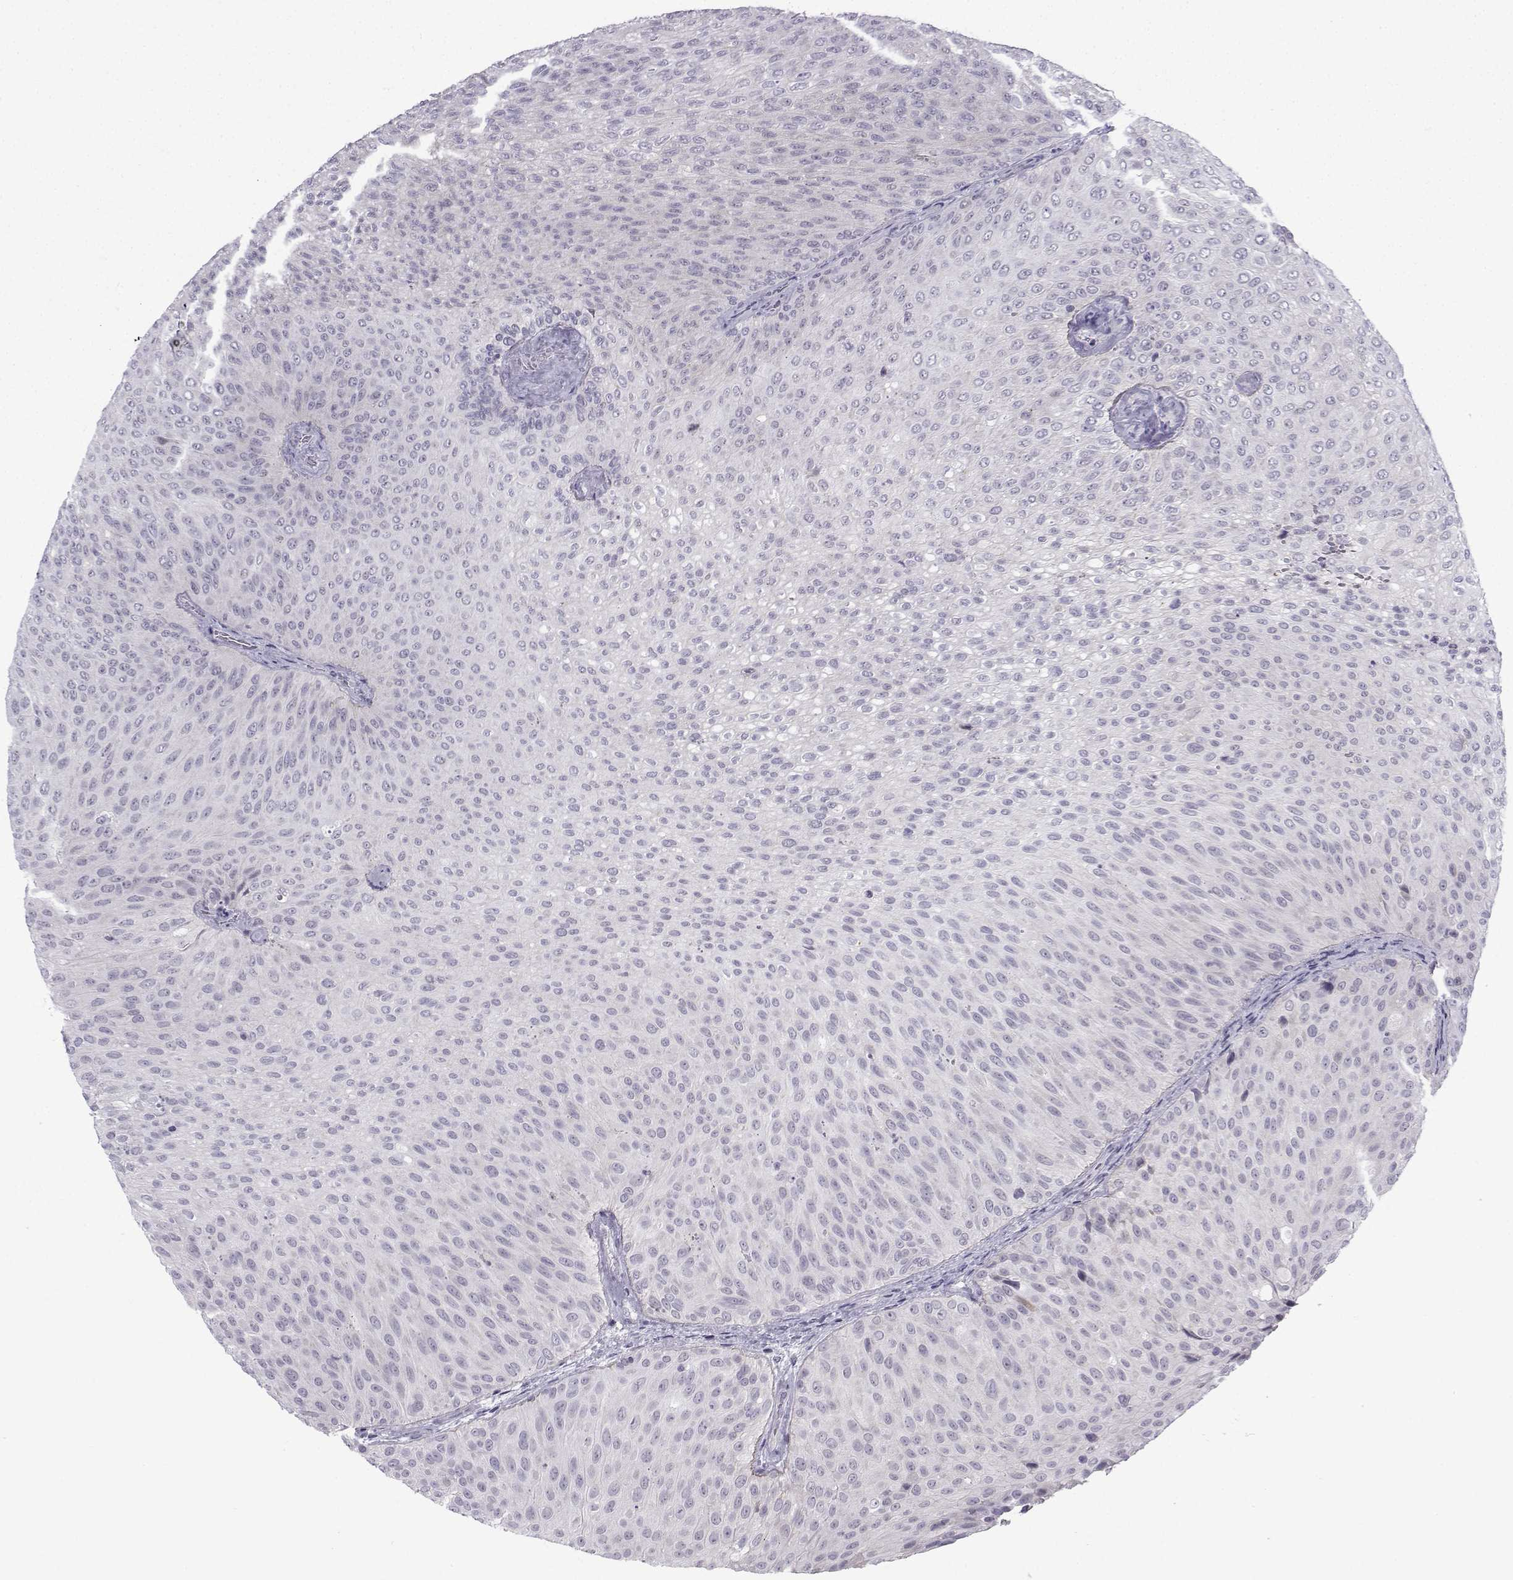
{"staining": {"intensity": "negative", "quantity": "none", "location": "none"}, "tissue": "urothelial cancer", "cell_type": "Tumor cells", "image_type": "cancer", "snomed": [{"axis": "morphology", "description": "Urothelial carcinoma, Low grade"}, {"axis": "topography", "description": "Urinary bladder"}], "caption": "A micrograph of human urothelial carcinoma (low-grade) is negative for staining in tumor cells. (Brightfield microscopy of DAB (3,3'-diaminobenzidine) immunohistochemistry at high magnification).", "gene": "CFAP53", "patient": {"sex": "male", "age": 78}}